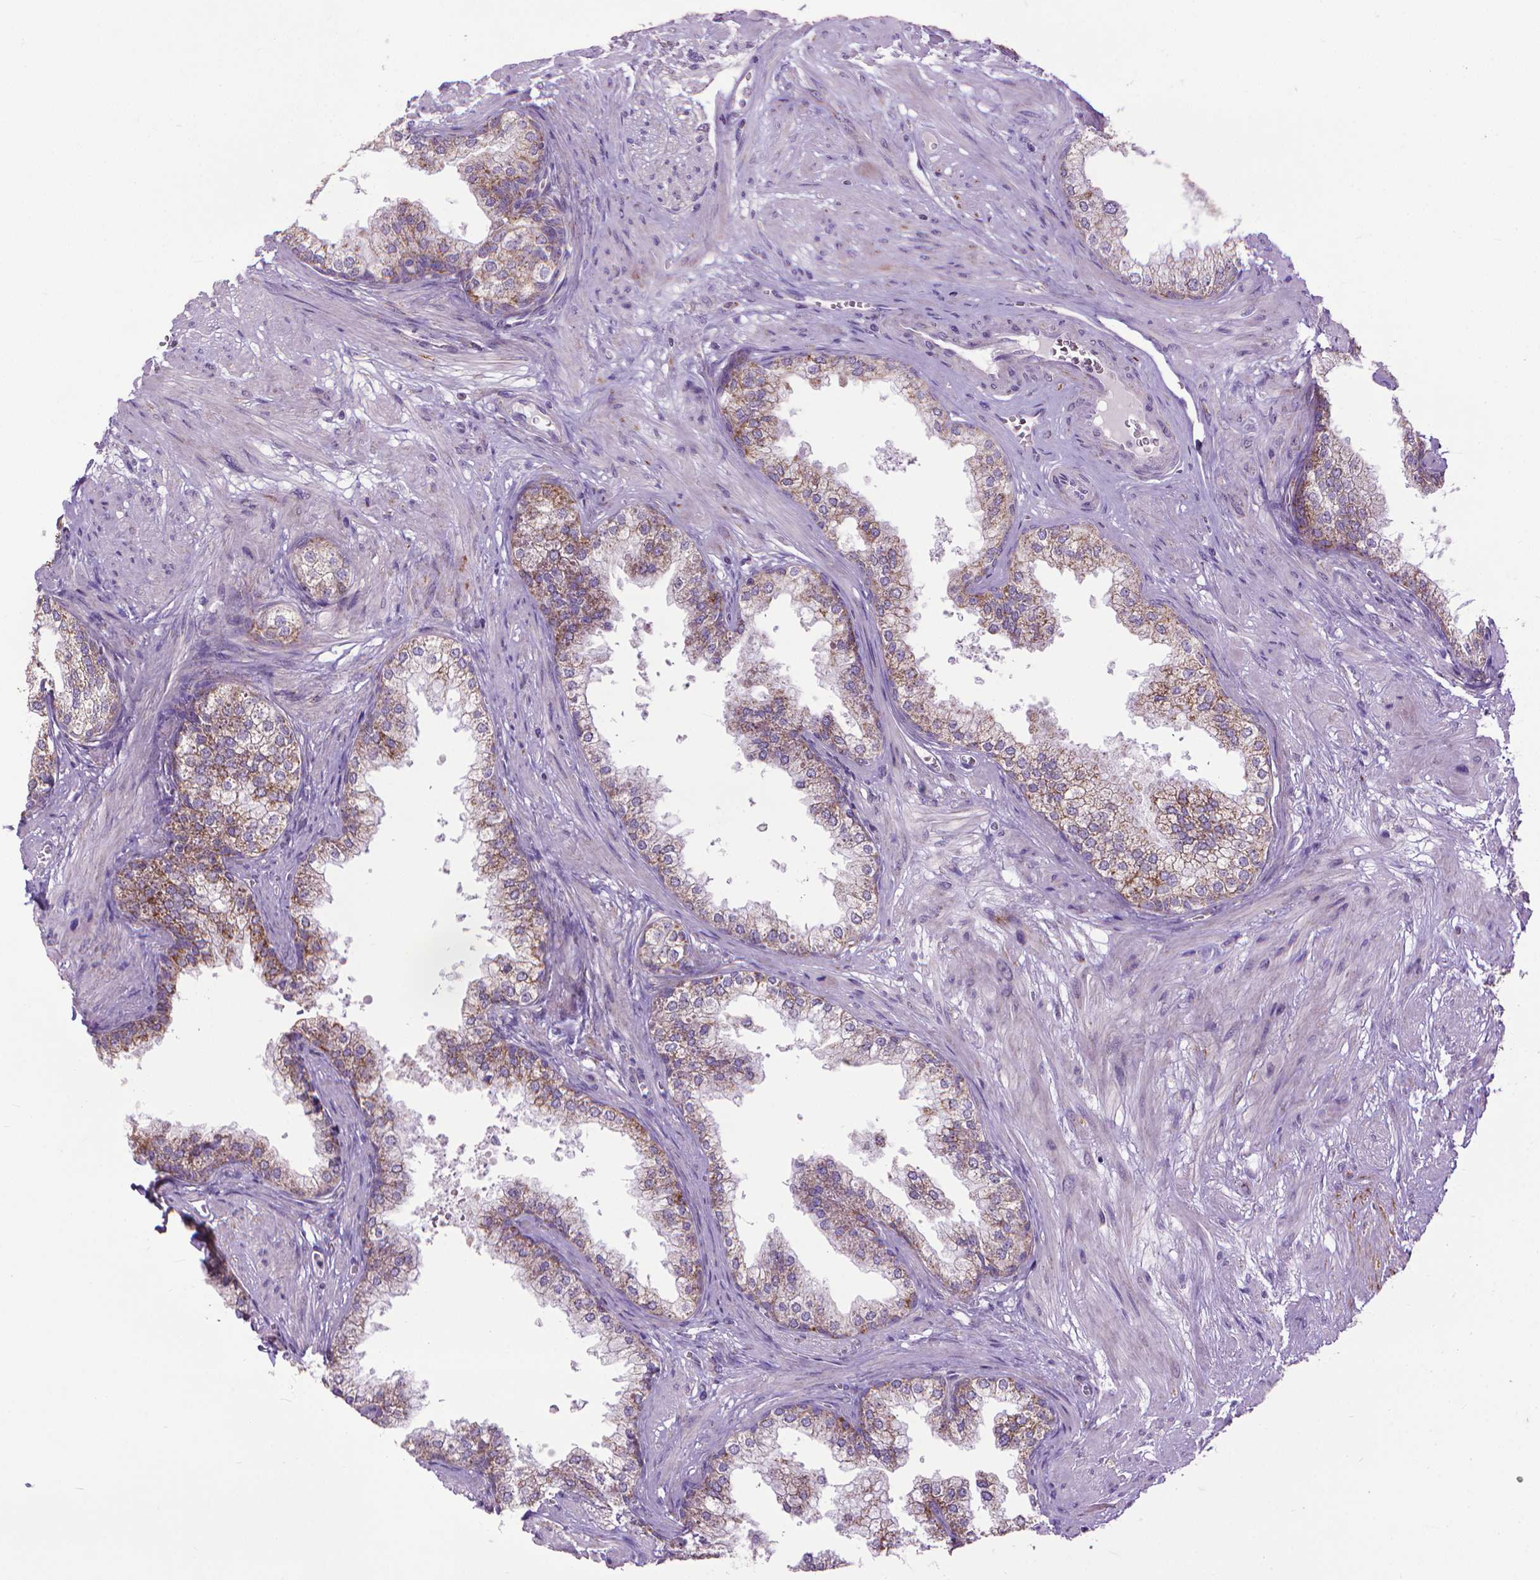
{"staining": {"intensity": "strong", "quantity": "25%-75%", "location": "cytoplasmic/membranous"}, "tissue": "prostate", "cell_type": "Glandular cells", "image_type": "normal", "snomed": [{"axis": "morphology", "description": "Normal tissue, NOS"}, {"axis": "topography", "description": "Prostate"}], "caption": "Protein analysis of unremarkable prostate shows strong cytoplasmic/membranous staining in approximately 25%-75% of glandular cells.", "gene": "VDAC1", "patient": {"sex": "male", "age": 79}}